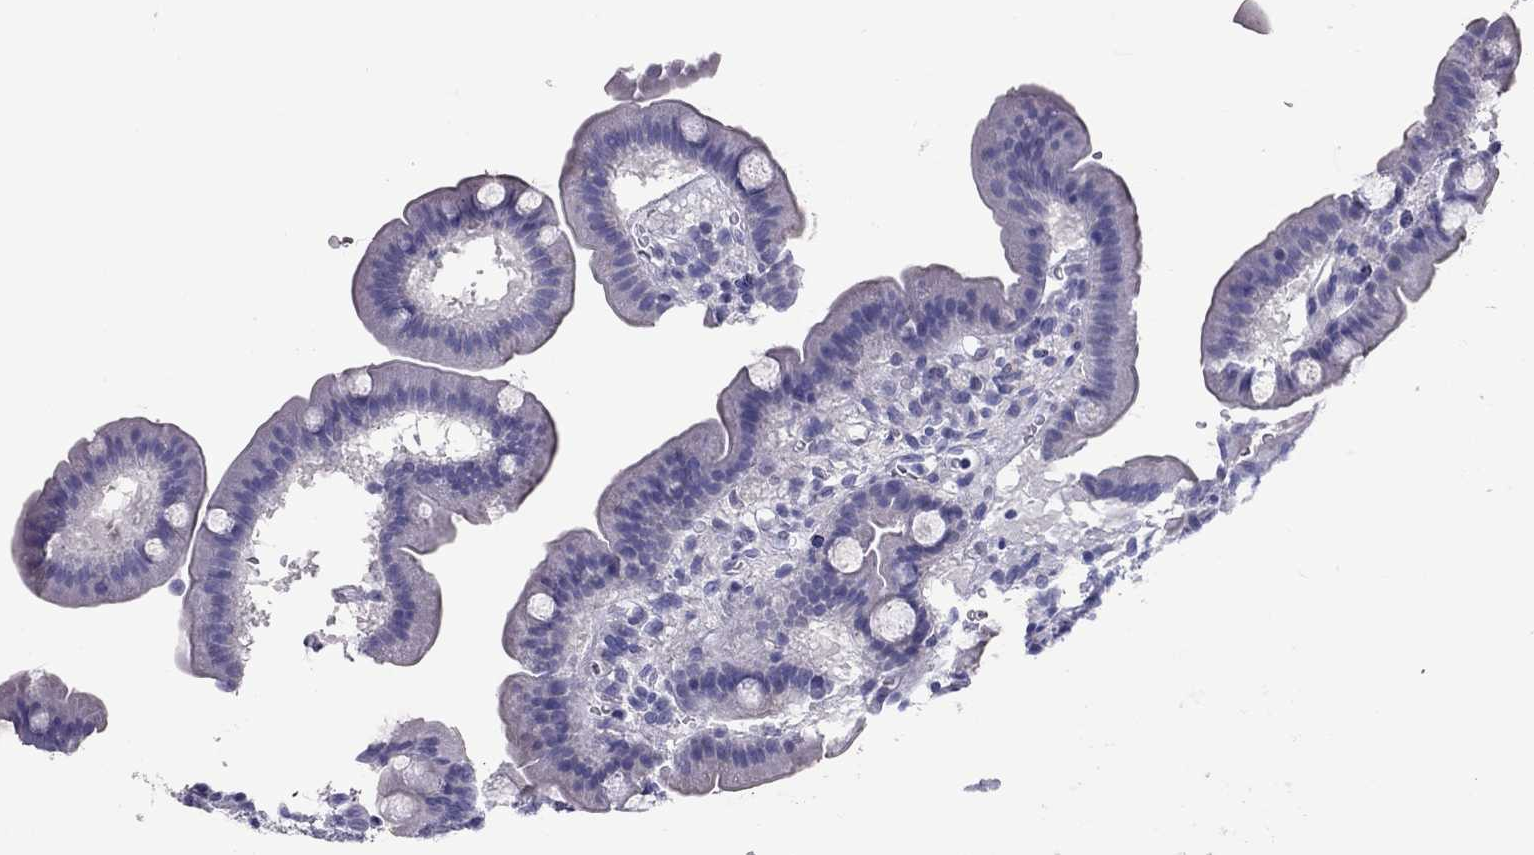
{"staining": {"intensity": "negative", "quantity": "none", "location": "none"}, "tissue": "duodenum", "cell_type": "Glandular cells", "image_type": "normal", "snomed": [{"axis": "morphology", "description": "Normal tissue, NOS"}, {"axis": "topography", "description": "Duodenum"}], "caption": "DAB immunohistochemical staining of unremarkable duodenum reveals no significant positivity in glandular cells. (DAB (3,3'-diaminobenzidine) IHC, high magnification).", "gene": "FSCN3", "patient": {"sex": "male", "age": 59}}